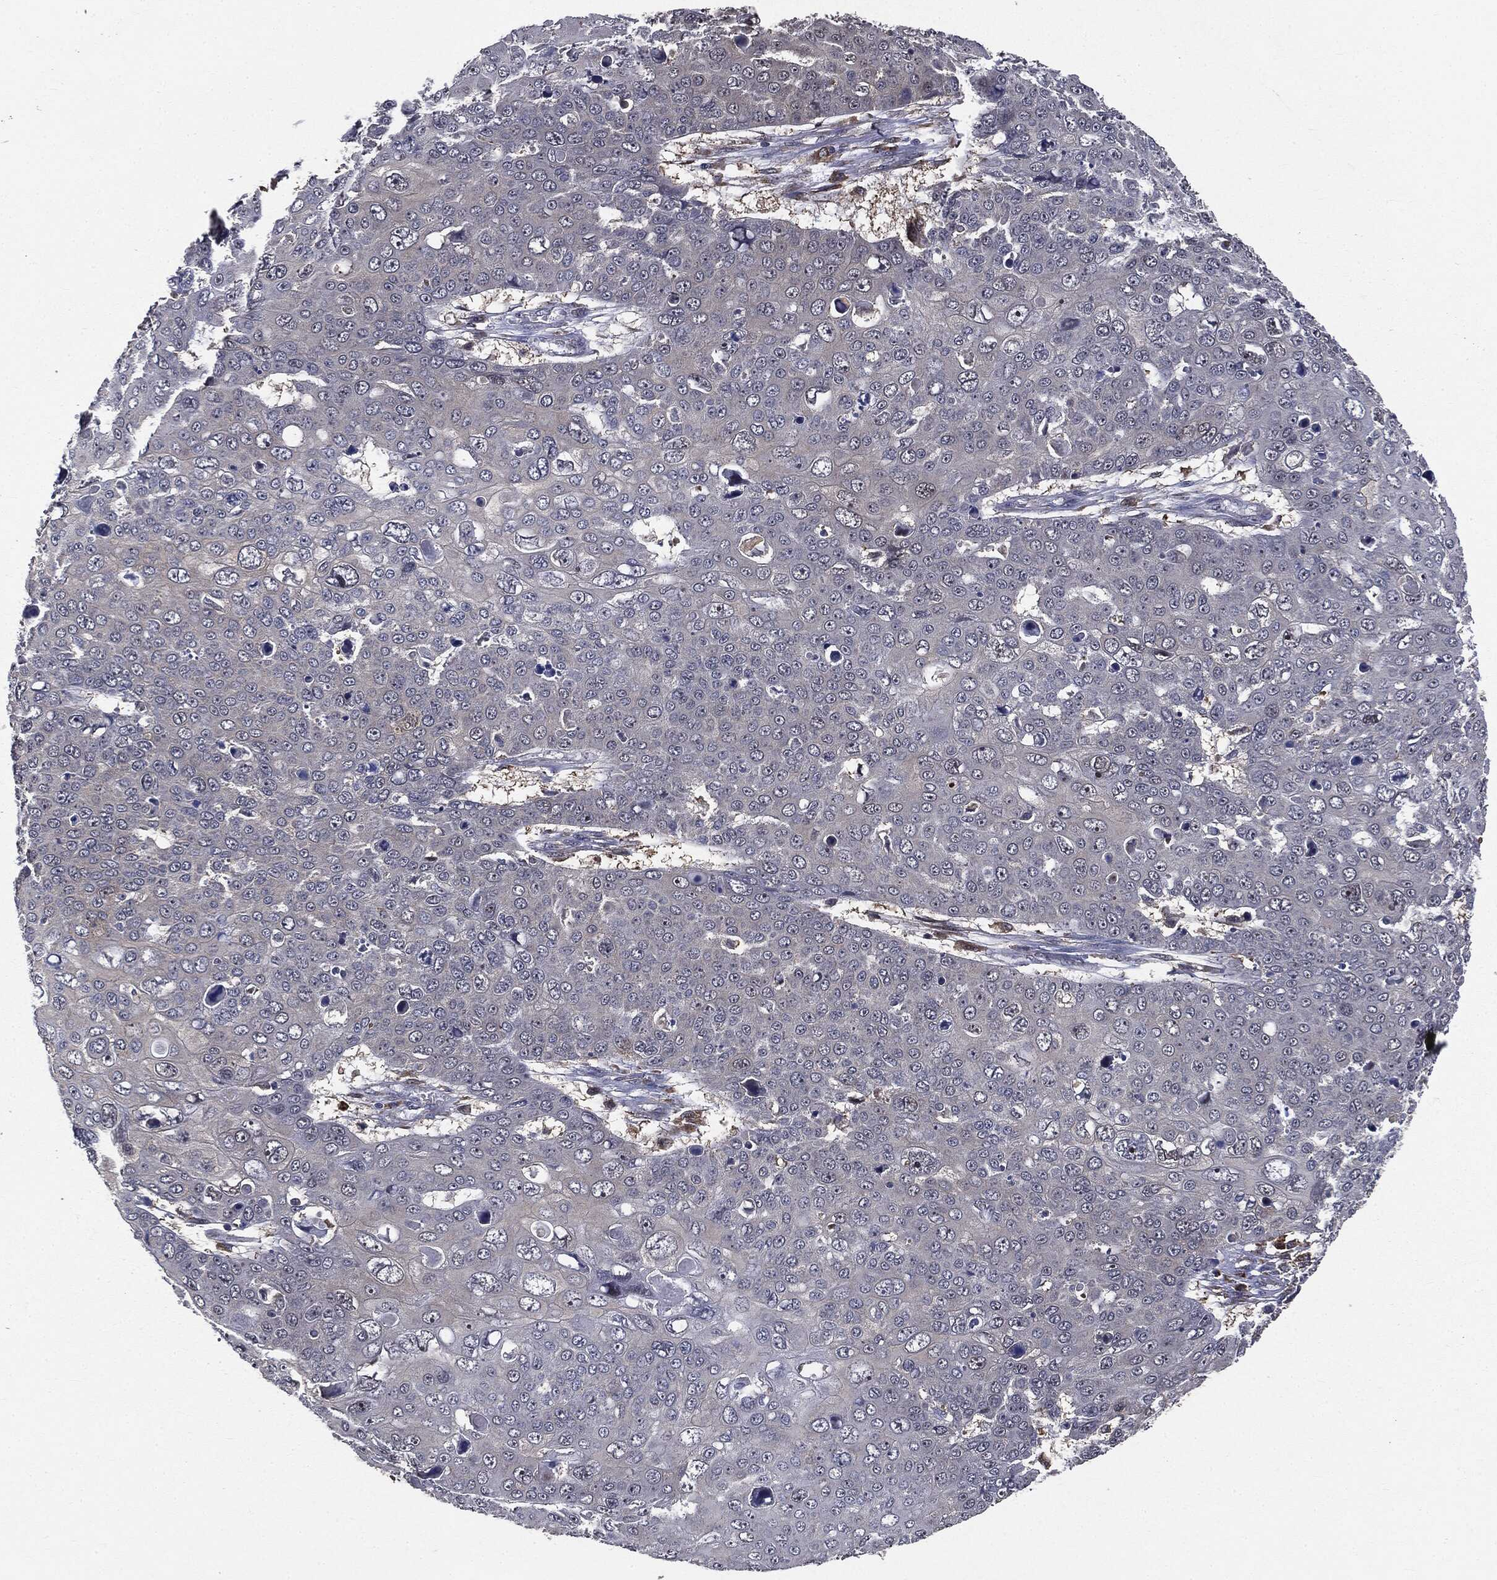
{"staining": {"intensity": "negative", "quantity": "none", "location": "none"}, "tissue": "skin cancer", "cell_type": "Tumor cells", "image_type": "cancer", "snomed": [{"axis": "morphology", "description": "Squamous cell carcinoma, NOS"}, {"axis": "topography", "description": "Skin"}], "caption": "Immunohistochemistry (IHC) photomicrograph of neoplastic tissue: human skin cancer stained with DAB reveals no significant protein staining in tumor cells.", "gene": "TRMT1L", "patient": {"sex": "male", "age": 71}}